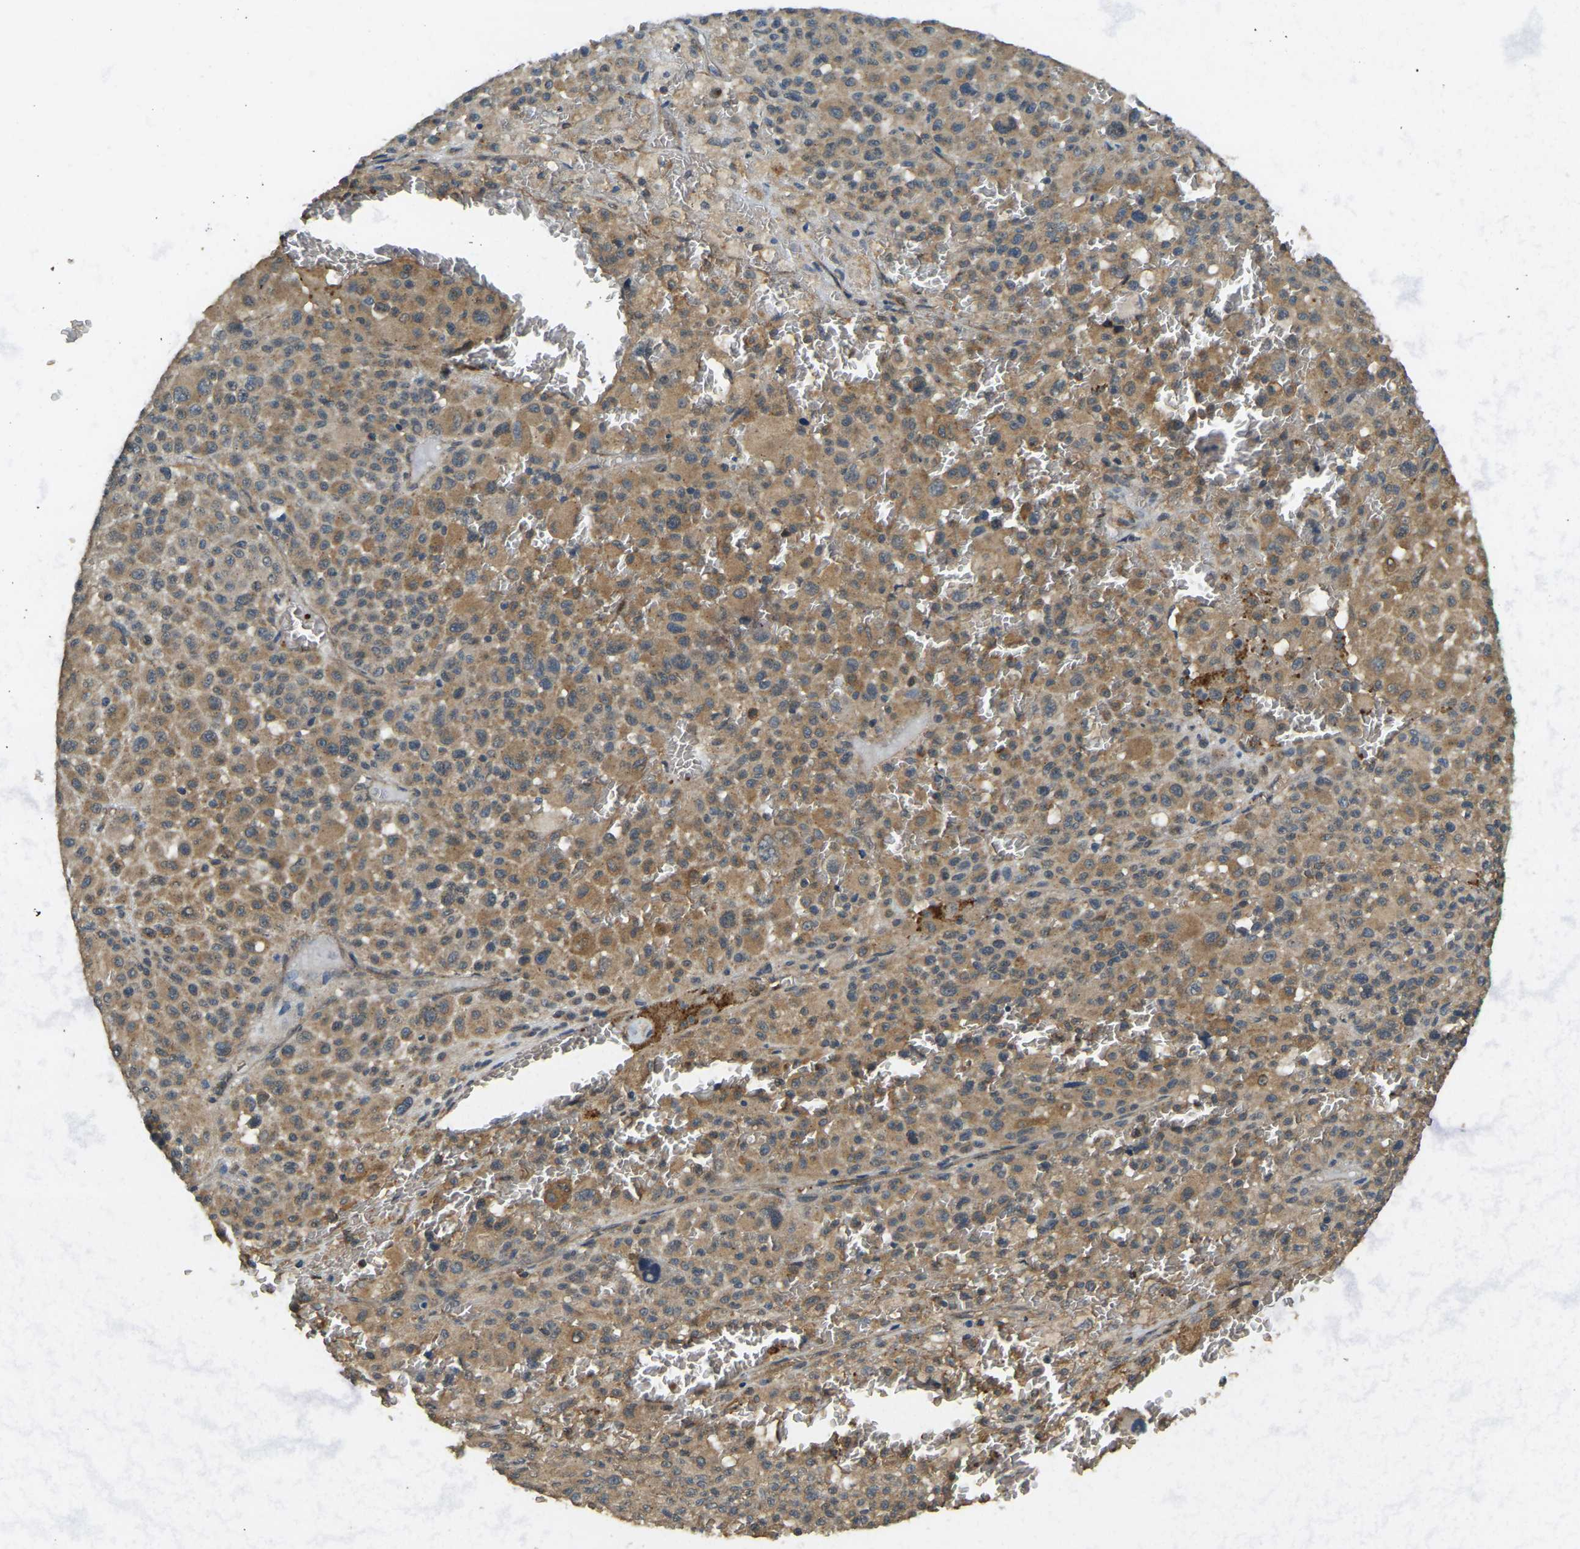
{"staining": {"intensity": "moderate", "quantity": "25%-75%", "location": "cytoplasmic/membranous"}, "tissue": "melanoma", "cell_type": "Tumor cells", "image_type": "cancer", "snomed": [{"axis": "morphology", "description": "Malignant melanoma, Metastatic site"}, {"axis": "topography", "description": "Skin"}], "caption": "Protein staining of melanoma tissue demonstrates moderate cytoplasmic/membranous expression in about 25%-75% of tumor cells. Using DAB (3,3'-diaminobenzidine) (brown) and hematoxylin (blue) stains, captured at high magnification using brightfield microscopy.", "gene": "ERGIC1", "patient": {"sex": "female", "age": 74}}